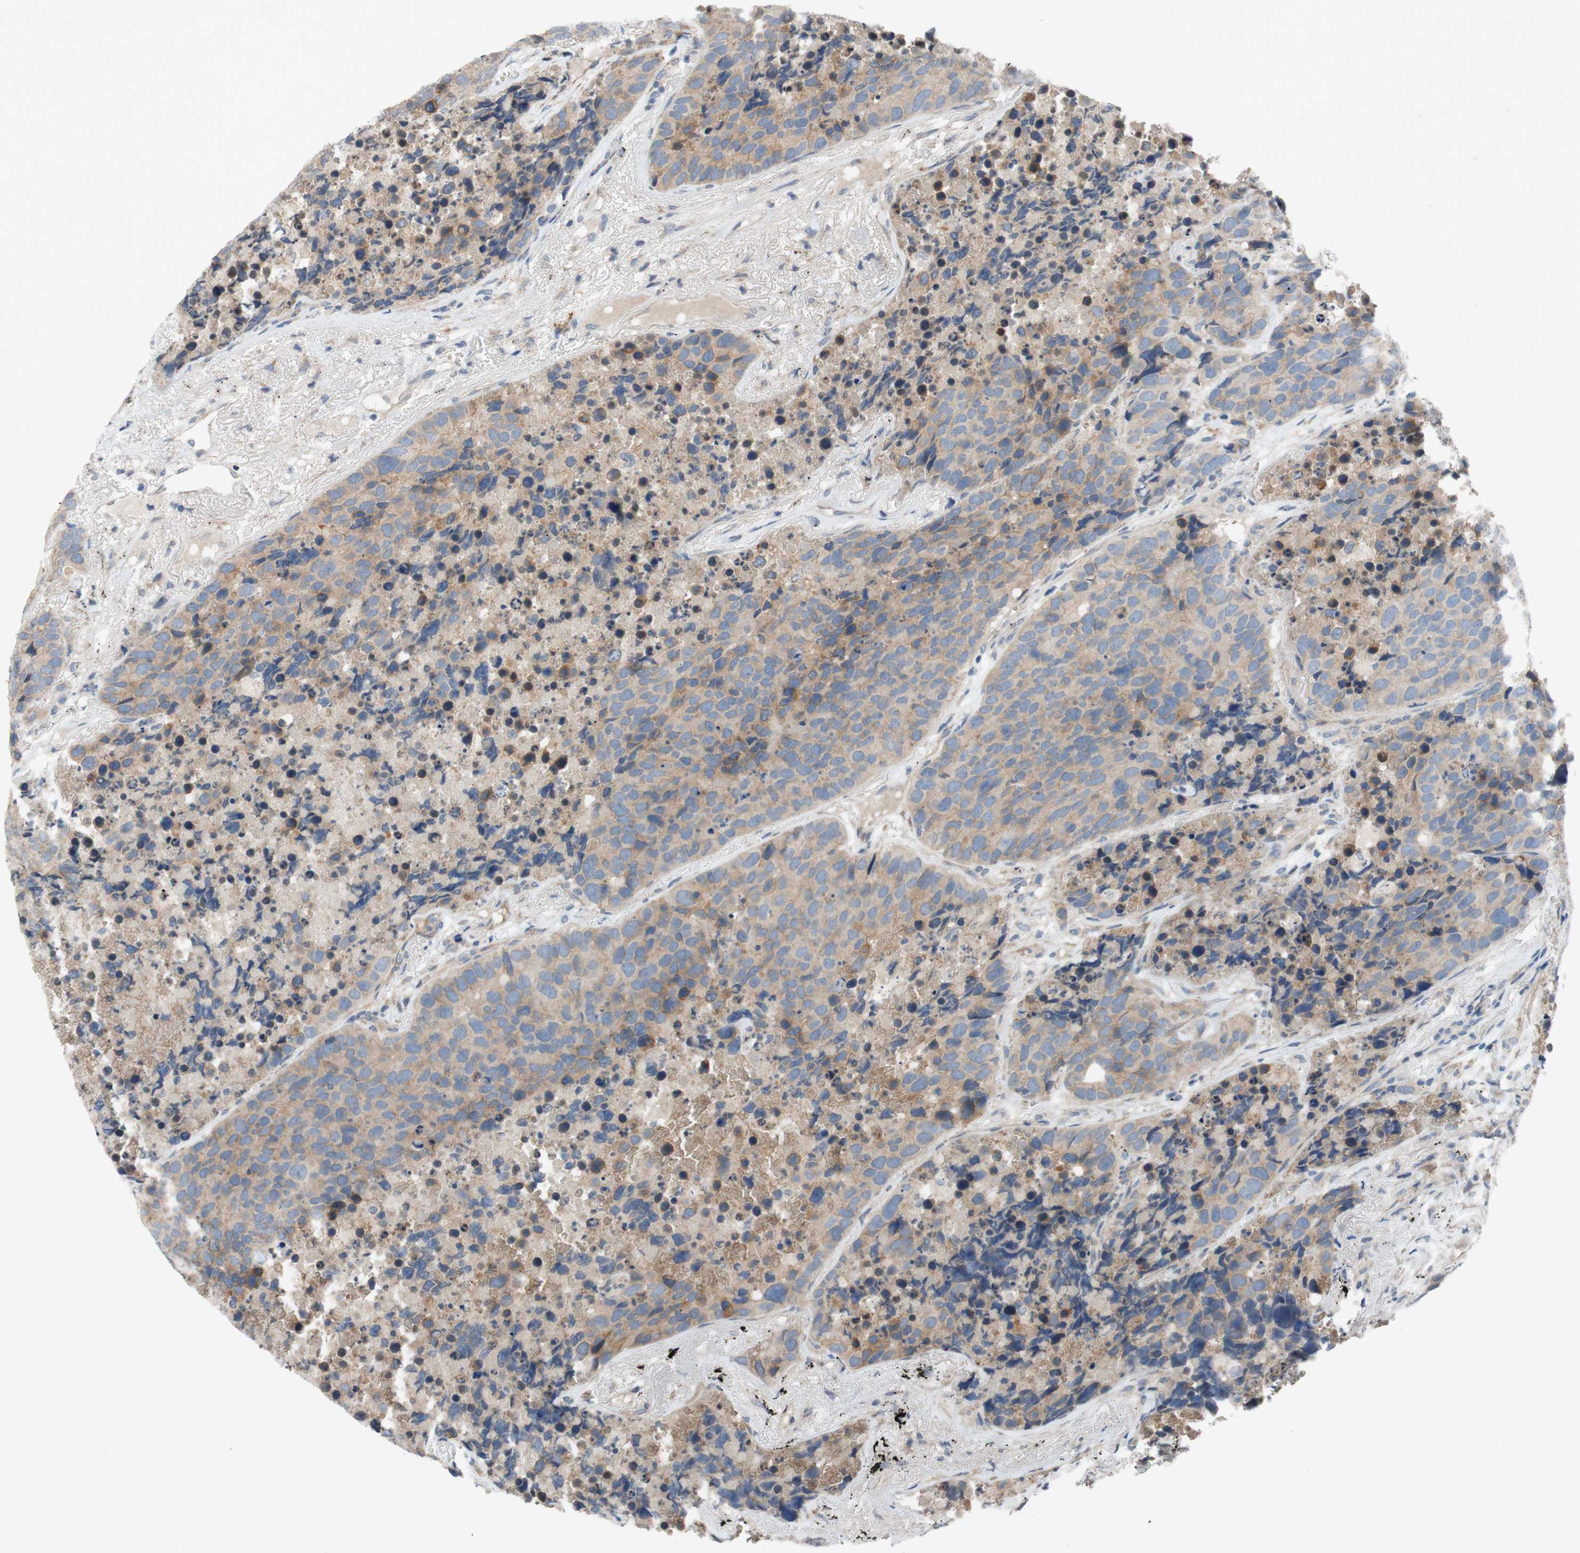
{"staining": {"intensity": "weak", "quantity": ">75%", "location": "cytoplasmic/membranous"}, "tissue": "carcinoid", "cell_type": "Tumor cells", "image_type": "cancer", "snomed": [{"axis": "morphology", "description": "Carcinoid, malignant, NOS"}, {"axis": "topography", "description": "Lung"}], "caption": "Carcinoid was stained to show a protein in brown. There is low levels of weak cytoplasmic/membranous staining in approximately >75% of tumor cells. The staining is performed using DAB brown chromogen to label protein expression. The nuclei are counter-stained blue using hematoxylin.", "gene": "ADD2", "patient": {"sex": "male", "age": 60}}